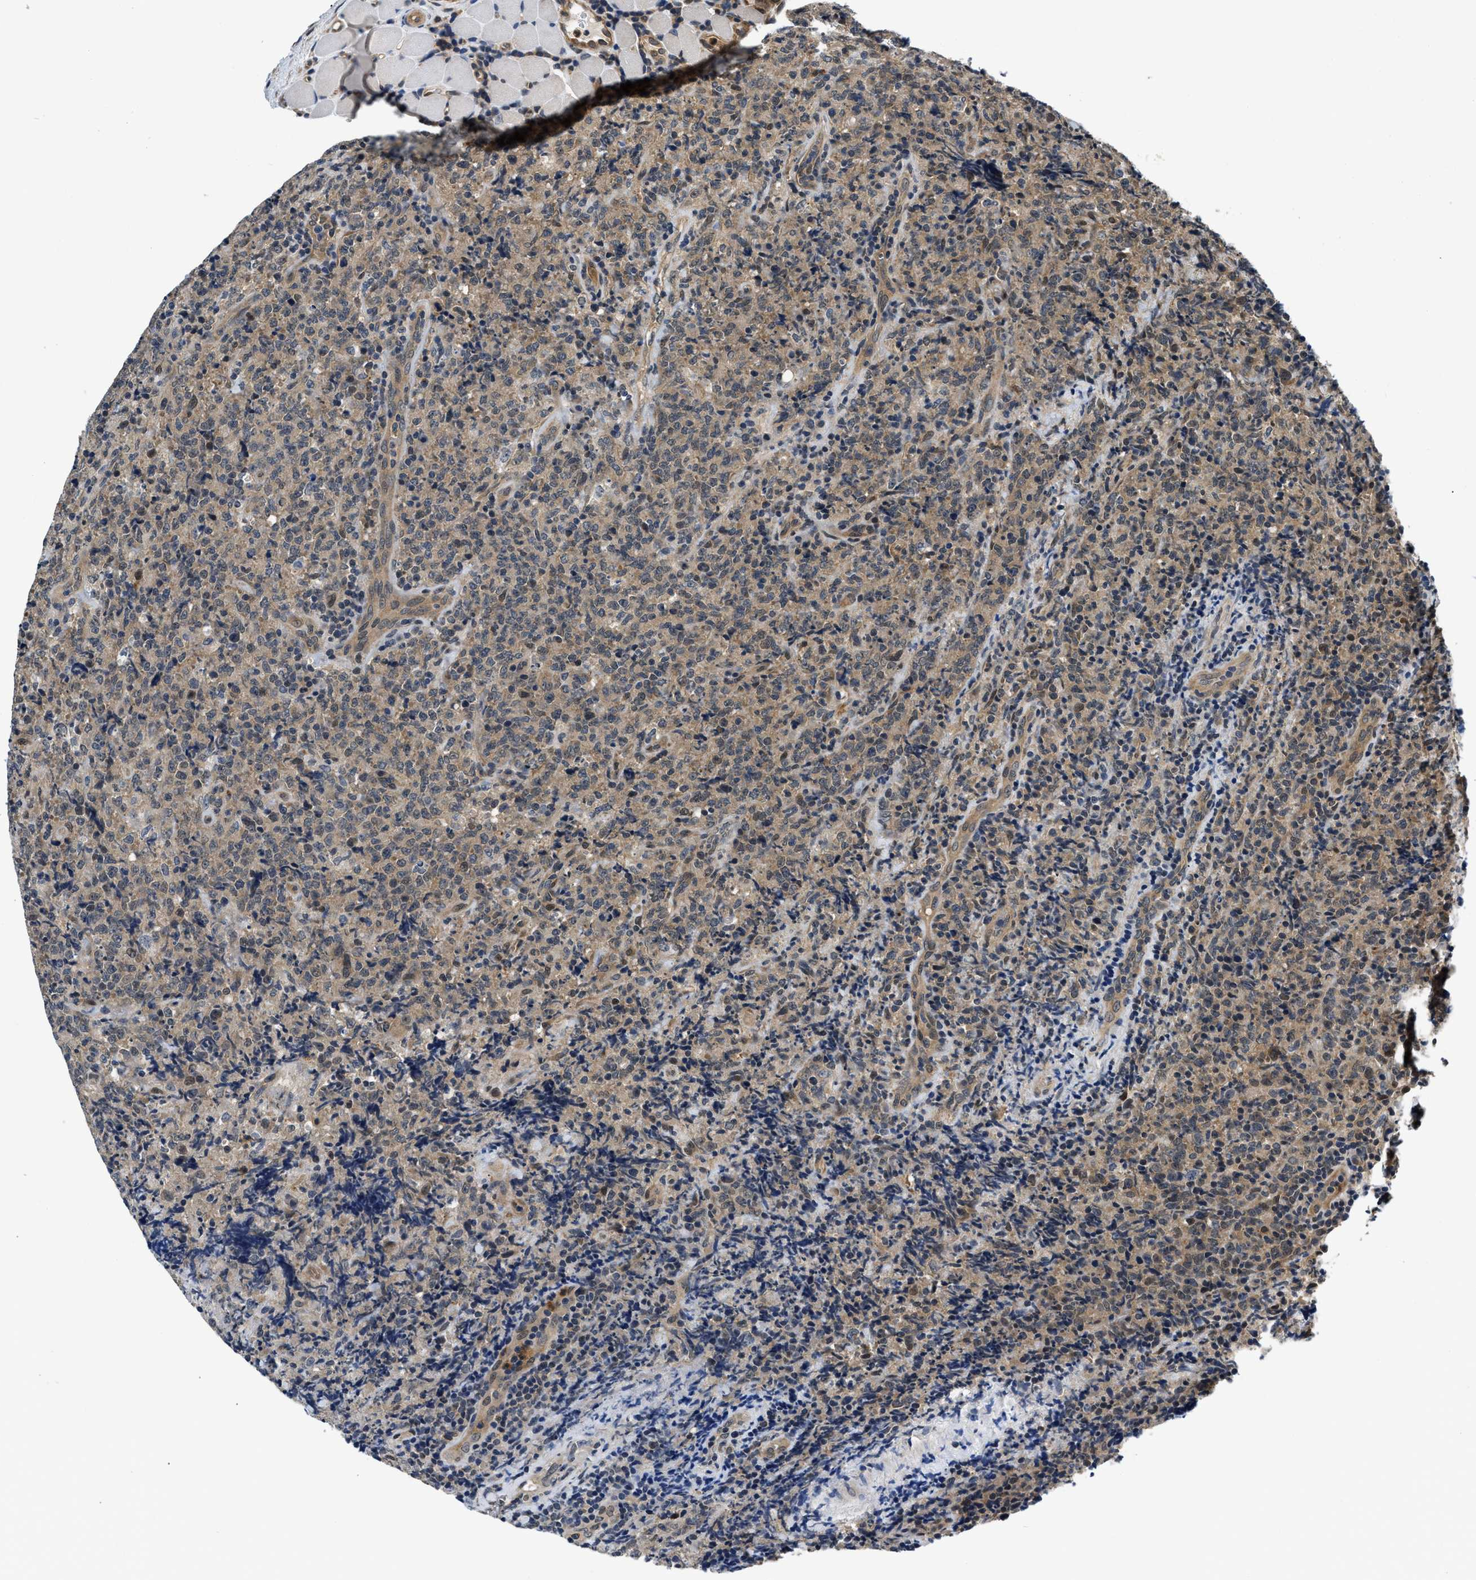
{"staining": {"intensity": "moderate", "quantity": ">75%", "location": "cytoplasmic/membranous"}, "tissue": "lymphoma", "cell_type": "Tumor cells", "image_type": "cancer", "snomed": [{"axis": "morphology", "description": "Malignant lymphoma, non-Hodgkin's type, High grade"}, {"axis": "topography", "description": "Tonsil"}], "caption": "Protein expression analysis of malignant lymphoma, non-Hodgkin's type (high-grade) displays moderate cytoplasmic/membranous positivity in about >75% of tumor cells.", "gene": "SMAD4", "patient": {"sex": "female", "age": 36}}